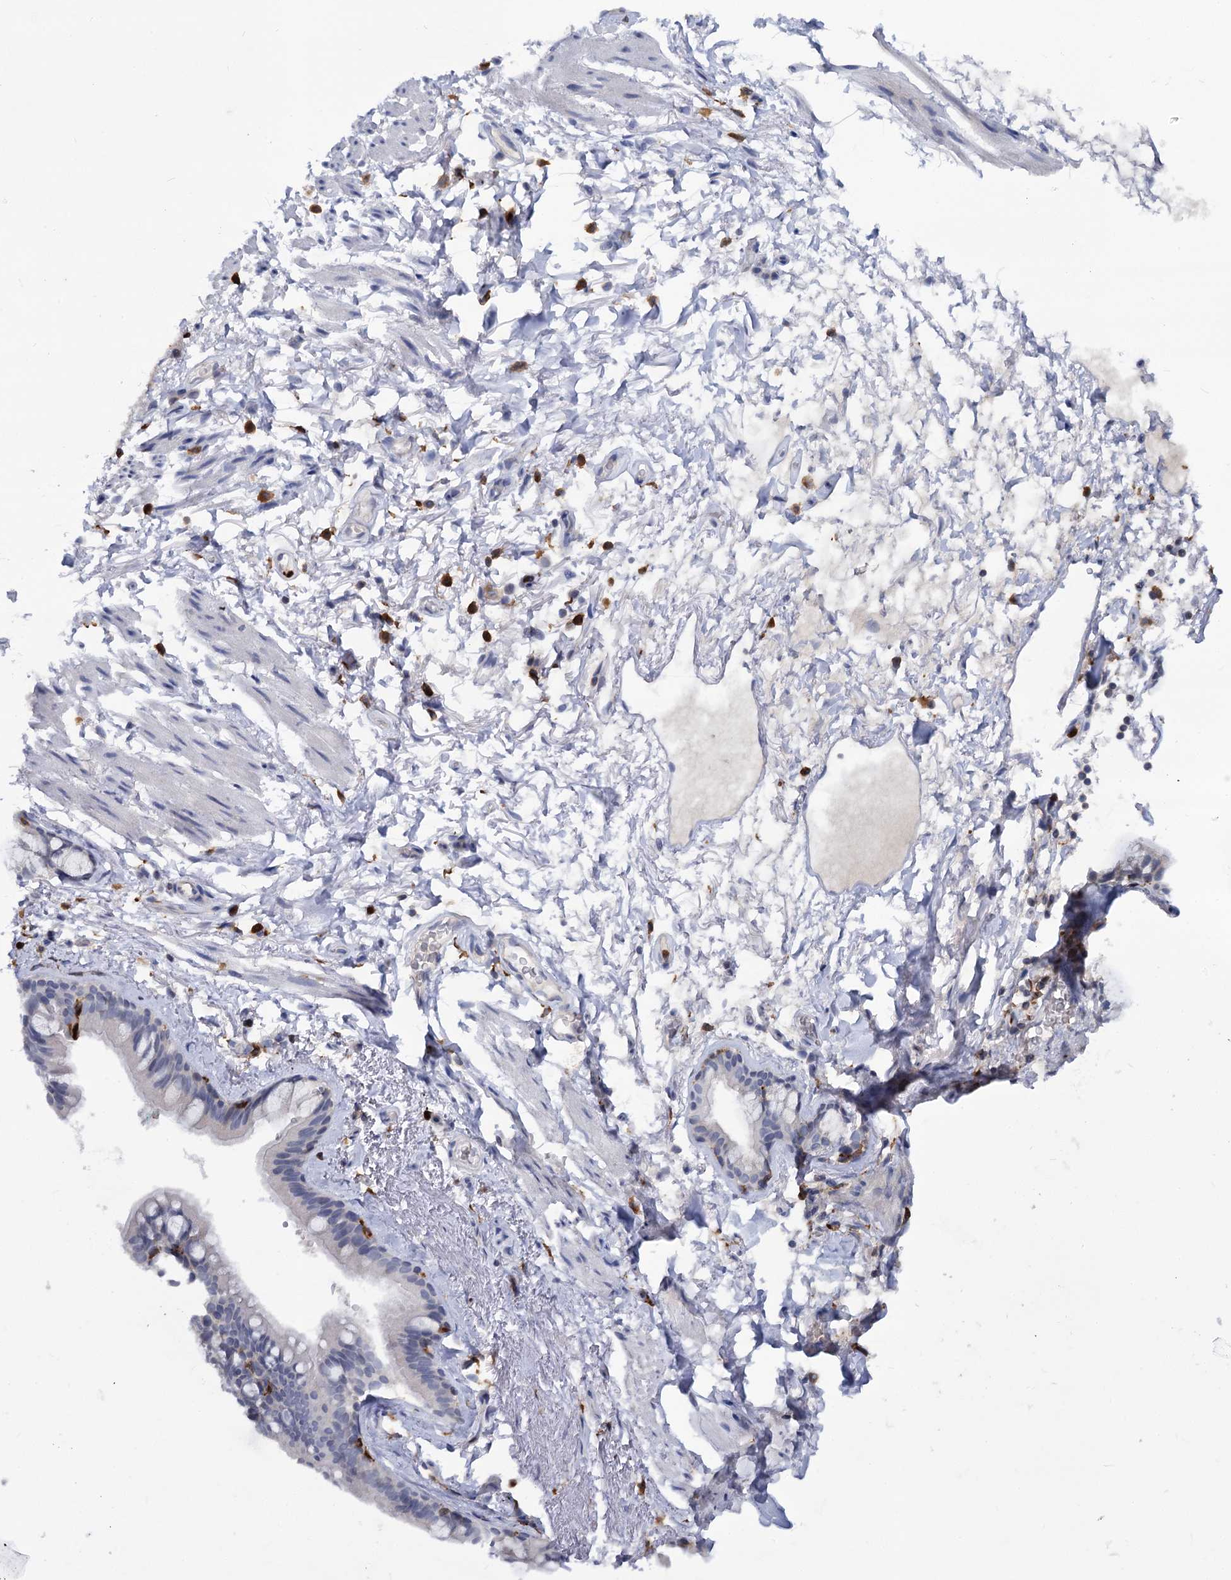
{"staining": {"intensity": "negative", "quantity": "none", "location": "none"}, "tissue": "adipose tissue", "cell_type": "Adipocytes", "image_type": "normal", "snomed": [{"axis": "morphology", "description": "Normal tissue, NOS"}, {"axis": "topography", "description": "Lymph node"}, {"axis": "topography", "description": "Bronchus"}], "caption": "High power microscopy micrograph of an immunohistochemistry histopathology image of normal adipose tissue, revealing no significant positivity in adipocytes.", "gene": "RHOG", "patient": {"sex": "male", "age": 63}}